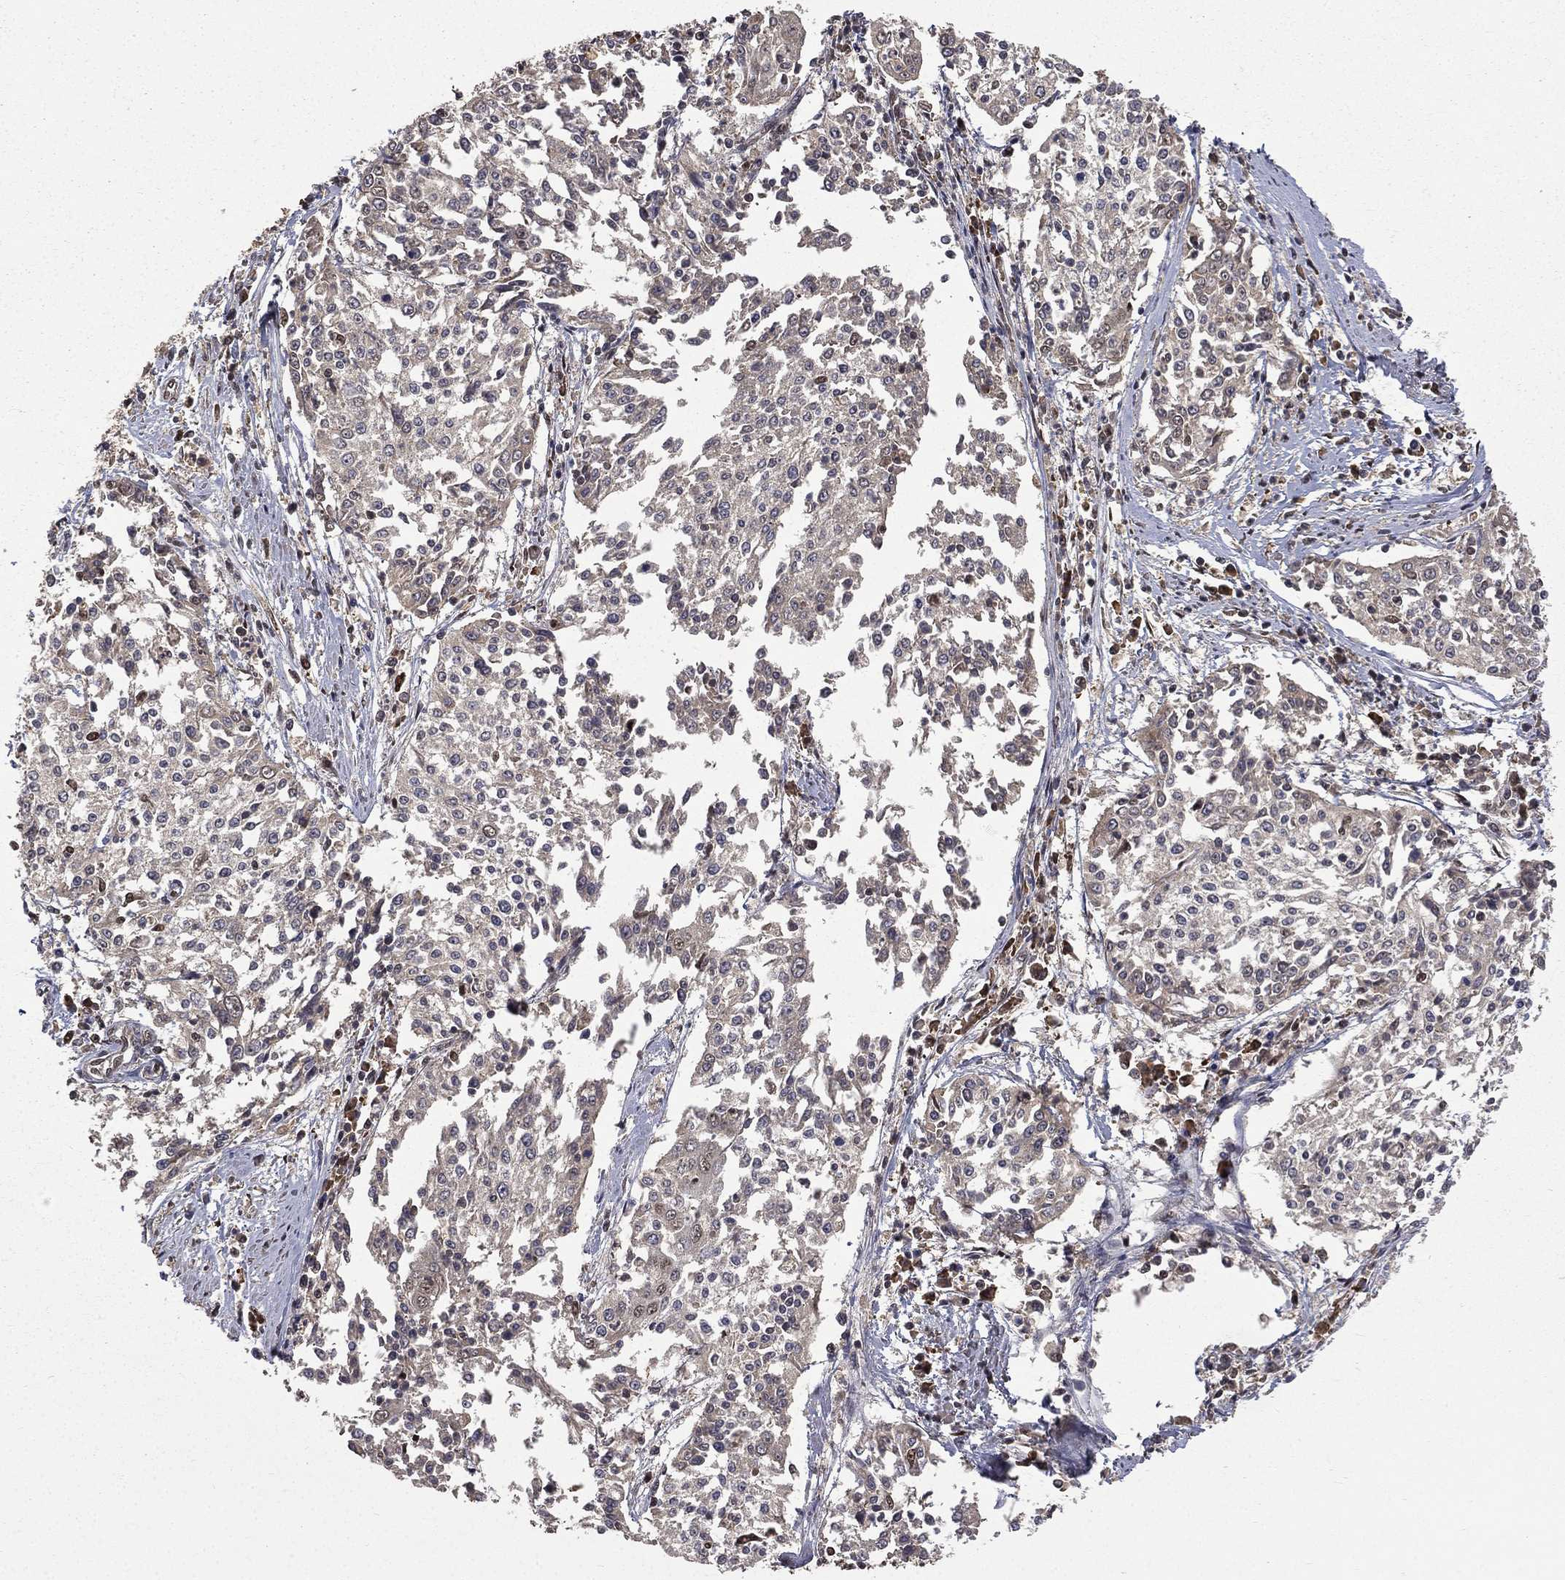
{"staining": {"intensity": "negative", "quantity": "none", "location": "none"}, "tissue": "cervical cancer", "cell_type": "Tumor cells", "image_type": "cancer", "snomed": [{"axis": "morphology", "description": "Squamous cell carcinoma, NOS"}, {"axis": "topography", "description": "Cervix"}], "caption": "Immunohistochemical staining of human cervical squamous cell carcinoma exhibits no significant expression in tumor cells.", "gene": "JMJD6", "patient": {"sex": "female", "age": 41}}